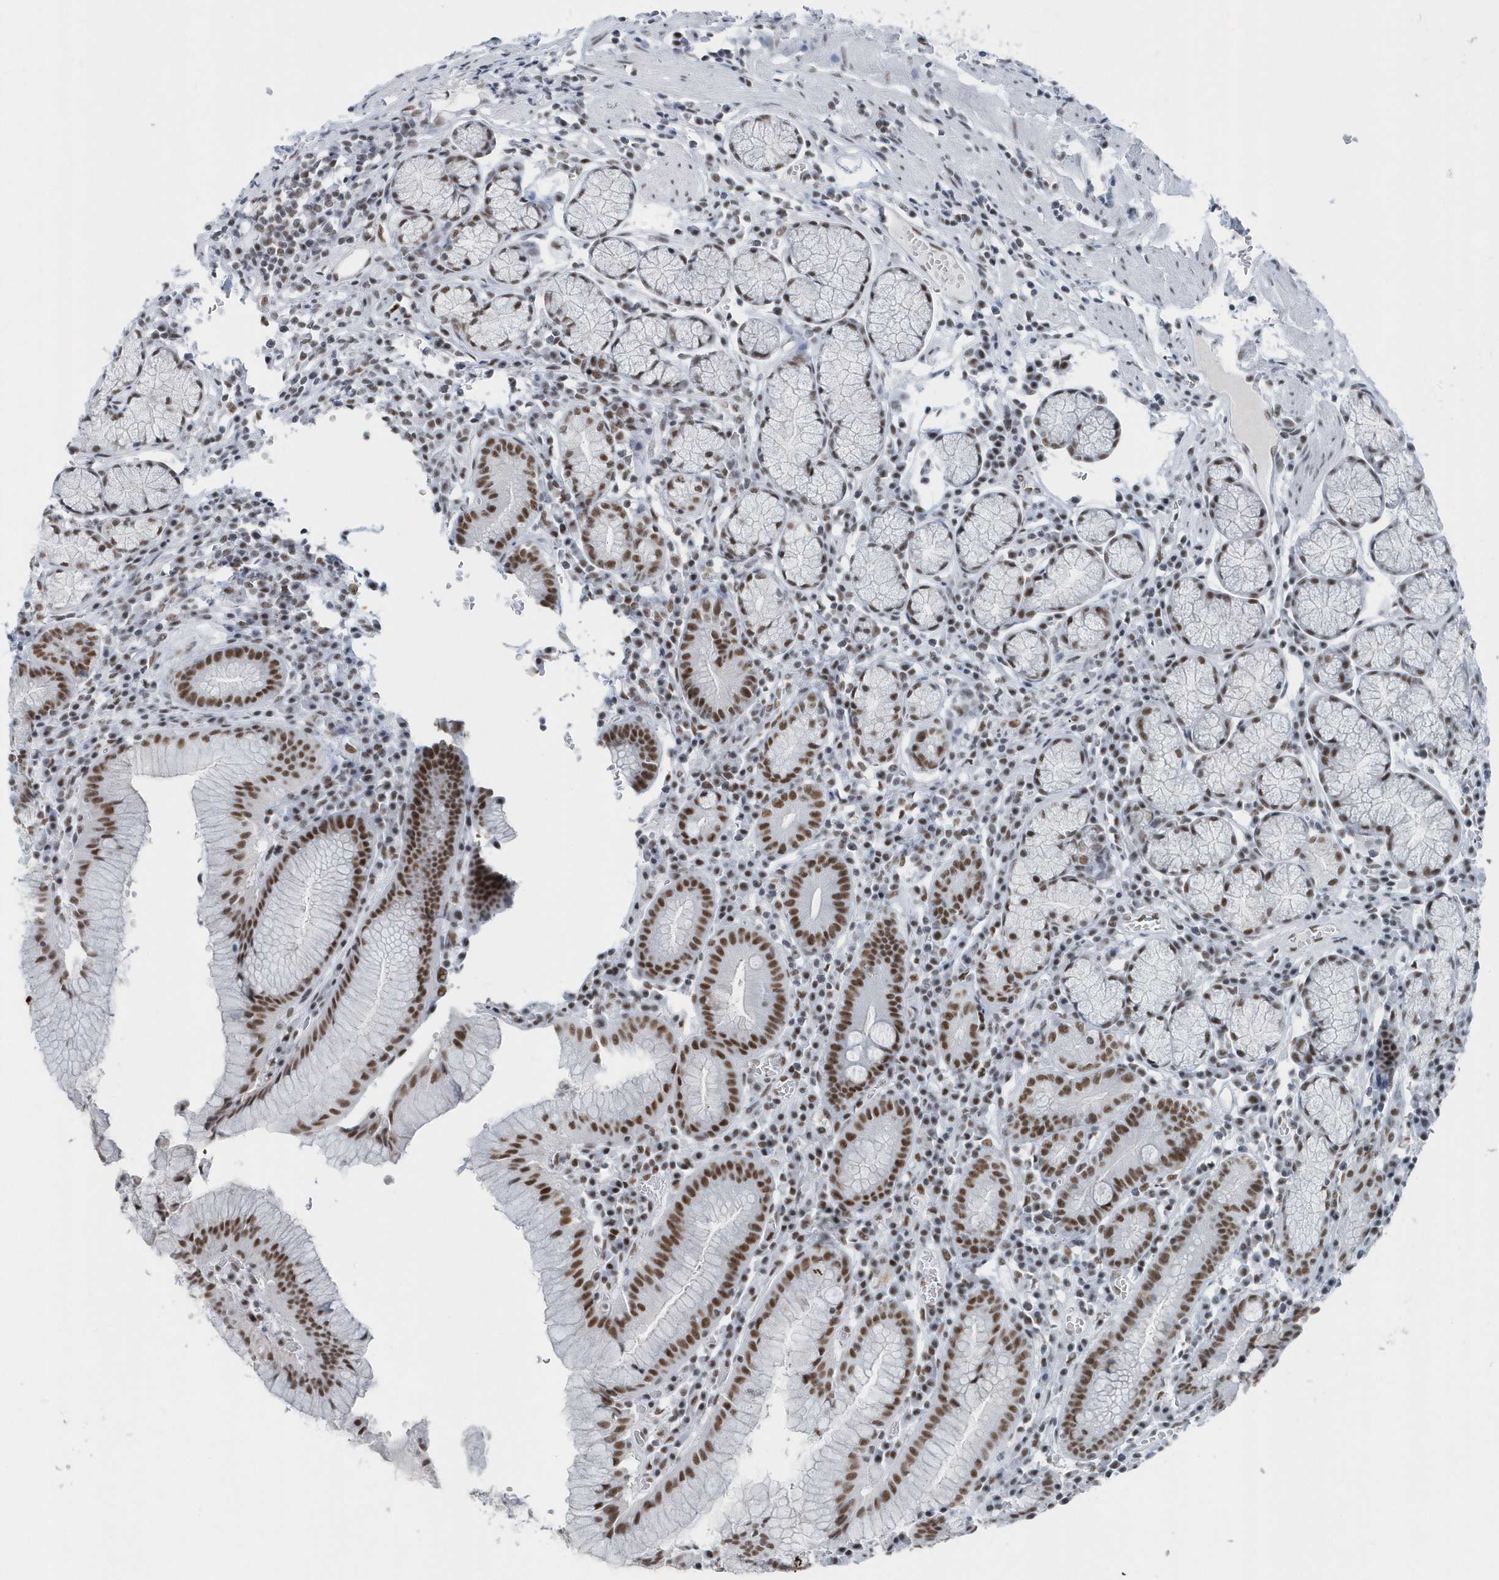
{"staining": {"intensity": "moderate", "quantity": ">75%", "location": "nuclear"}, "tissue": "stomach", "cell_type": "Glandular cells", "image_type": "normal", "snomed": [{"axis": "morphology", "description": "Normal tissue, NOS"}, {"axis": "topography", "description": "Stomach"}], "caption": "DAB immunohistochemical staining of normal stomach reveals moderate nuclear protein expression in approximately >75% of glandular cells.", "gene": "FIP1L1", "patient": {"sex": "male", "age": 55}}